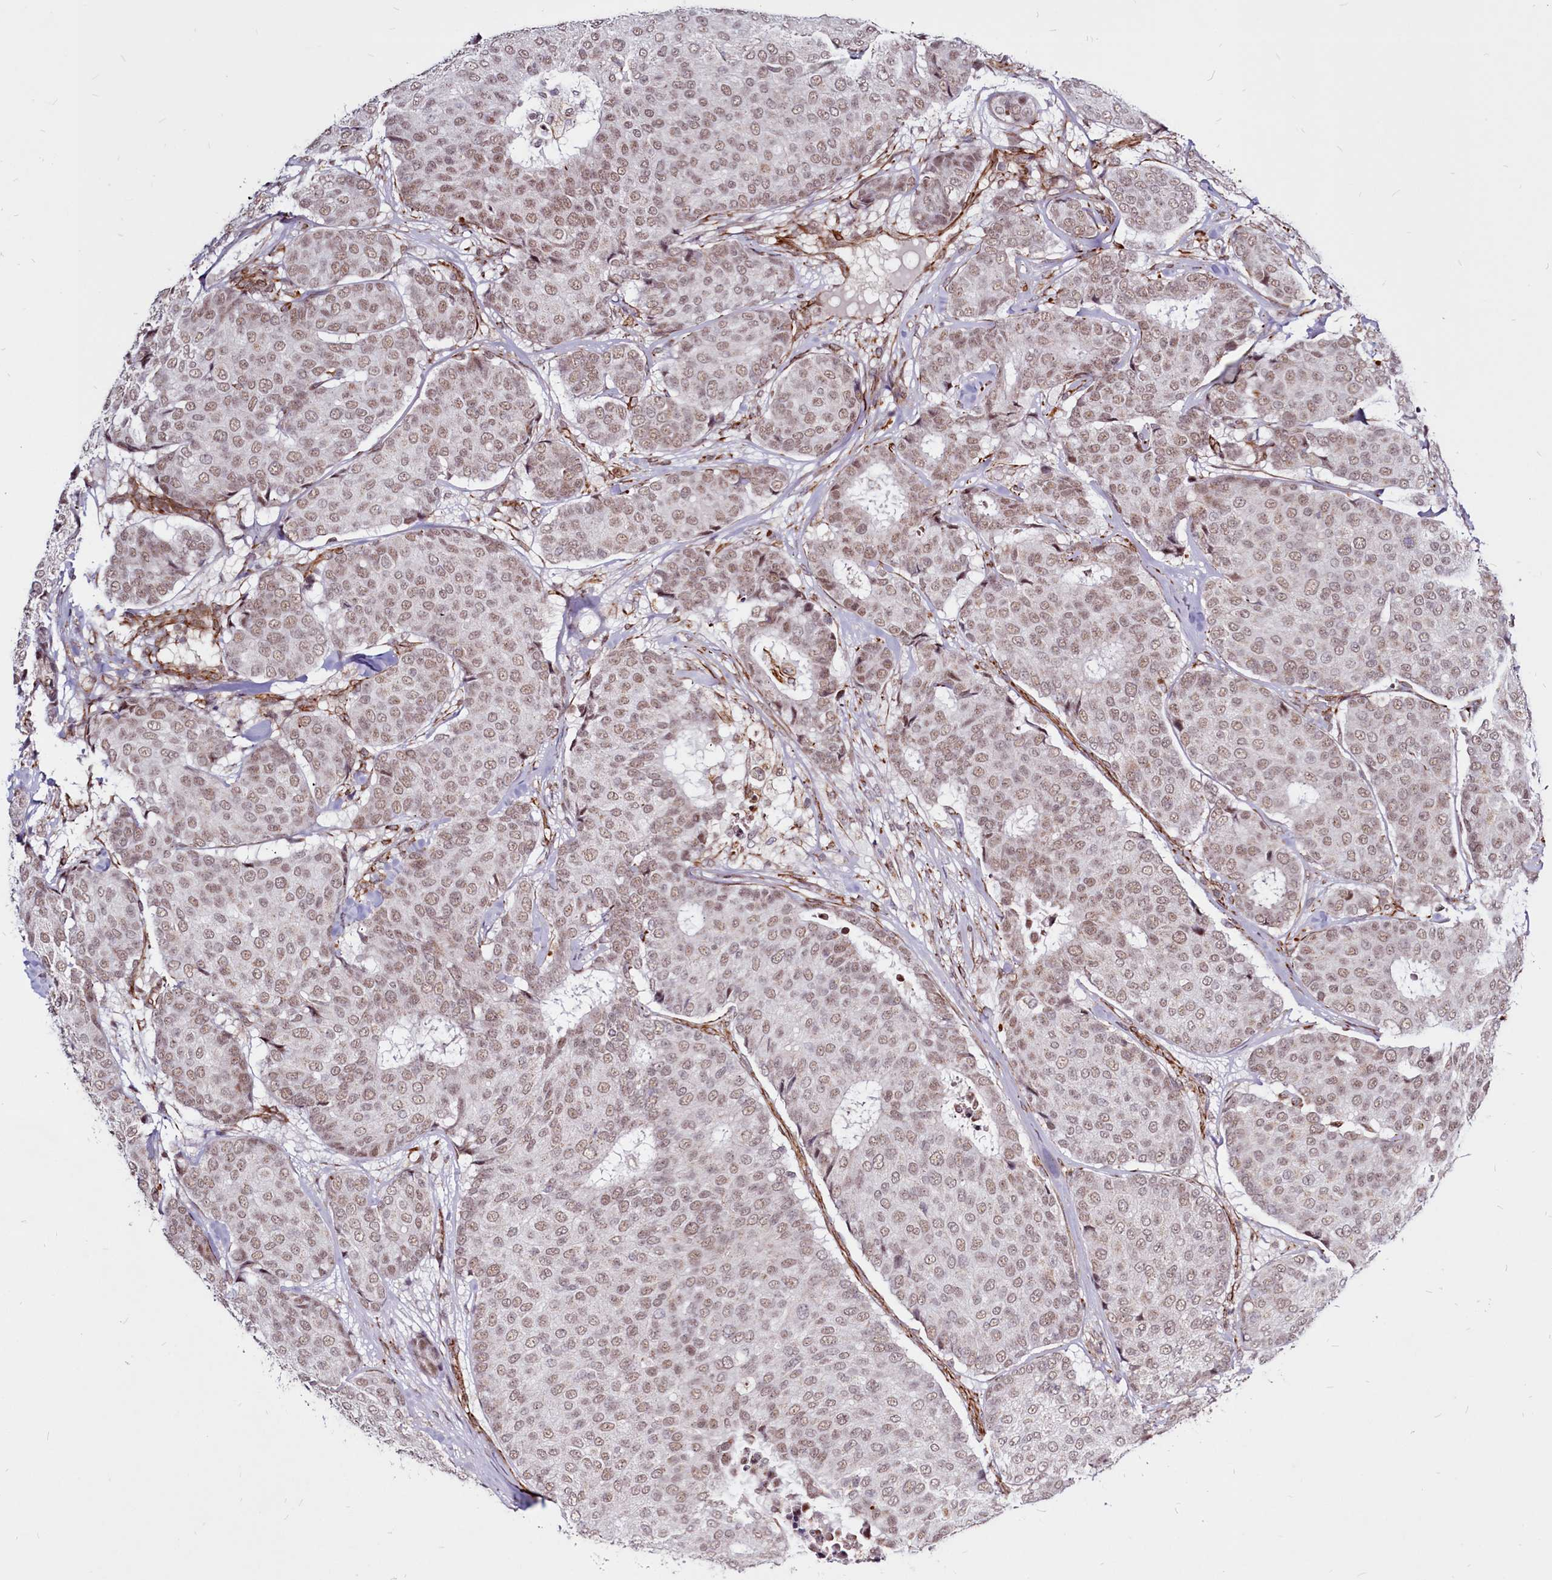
{"staining": {"intensity": "moderate", "quantity": ">75%", "location": "nuclear"}, "tissue": "breast cancer", "cell_type": "Tumor cells", "image_type": "cancer", "snomed": [{"axis": "morphology", "description": "Duct carcinoma"}, {"axis": "topography", "description": "Breast"}], "caption": "Immunohistochemical staining of human breast intraductal carcinoma reveals moderate nuclear protein expression in about >75% of tumor cells.", "gene": "CLK3", "patient": {"sex": "female", "age": 75}}